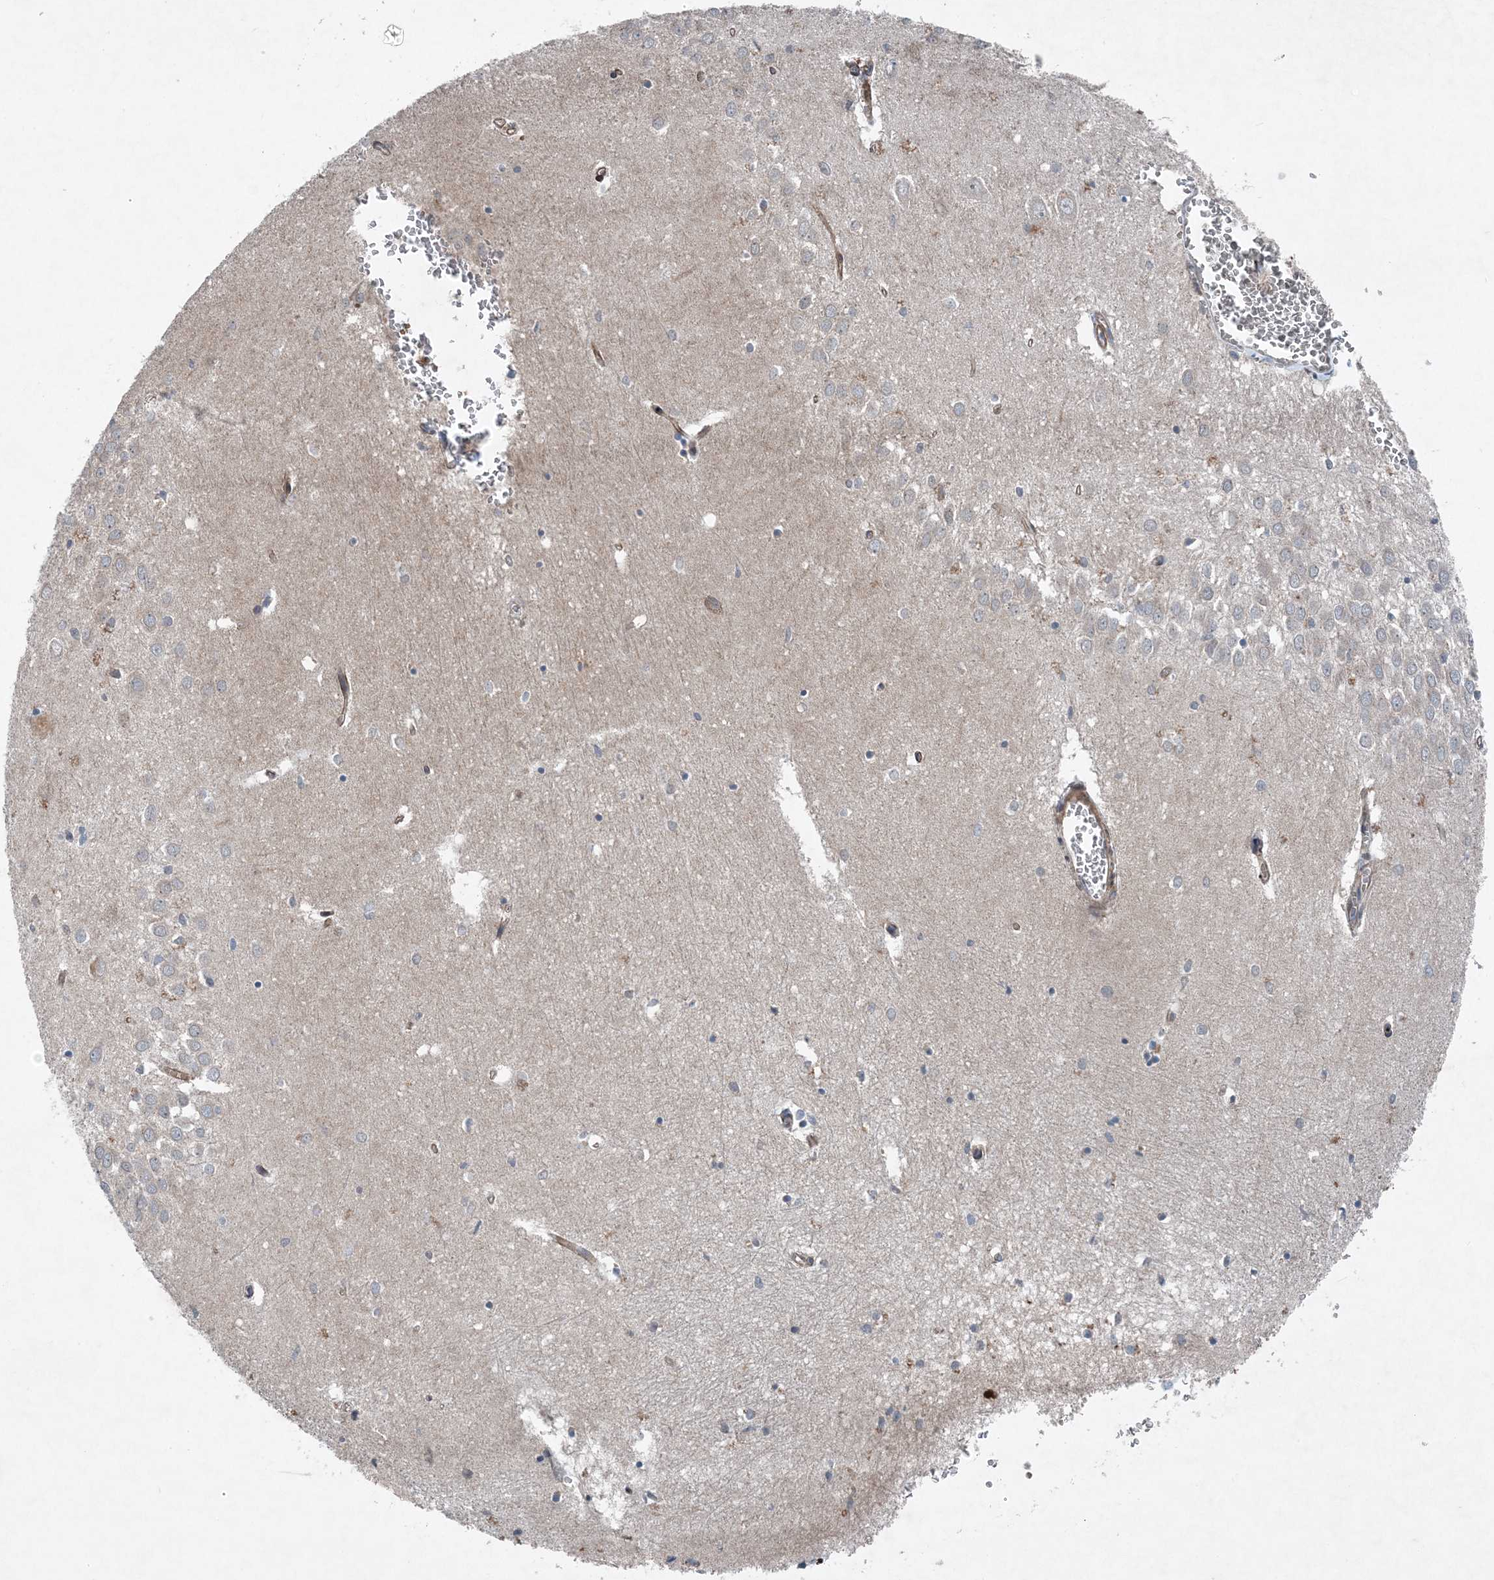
{"staining": {"intensity": "negative", "quantity": "none", "location": "none"}, "tissue": "hippocampus", "cell_type": "Glial cells", "image_type": "normal", "snomed": [{"axis": "morphology", "description": "Normal tissue, NOS"}, {"axis": "topography", "description": "Hippocampus"}], "caption": "Hippocampus stained for a protein using immunohistochemistry demonstrates no positivity glial cells.", "gene": "DGUOK", "patient": {"sex": "female", "age": 64}}